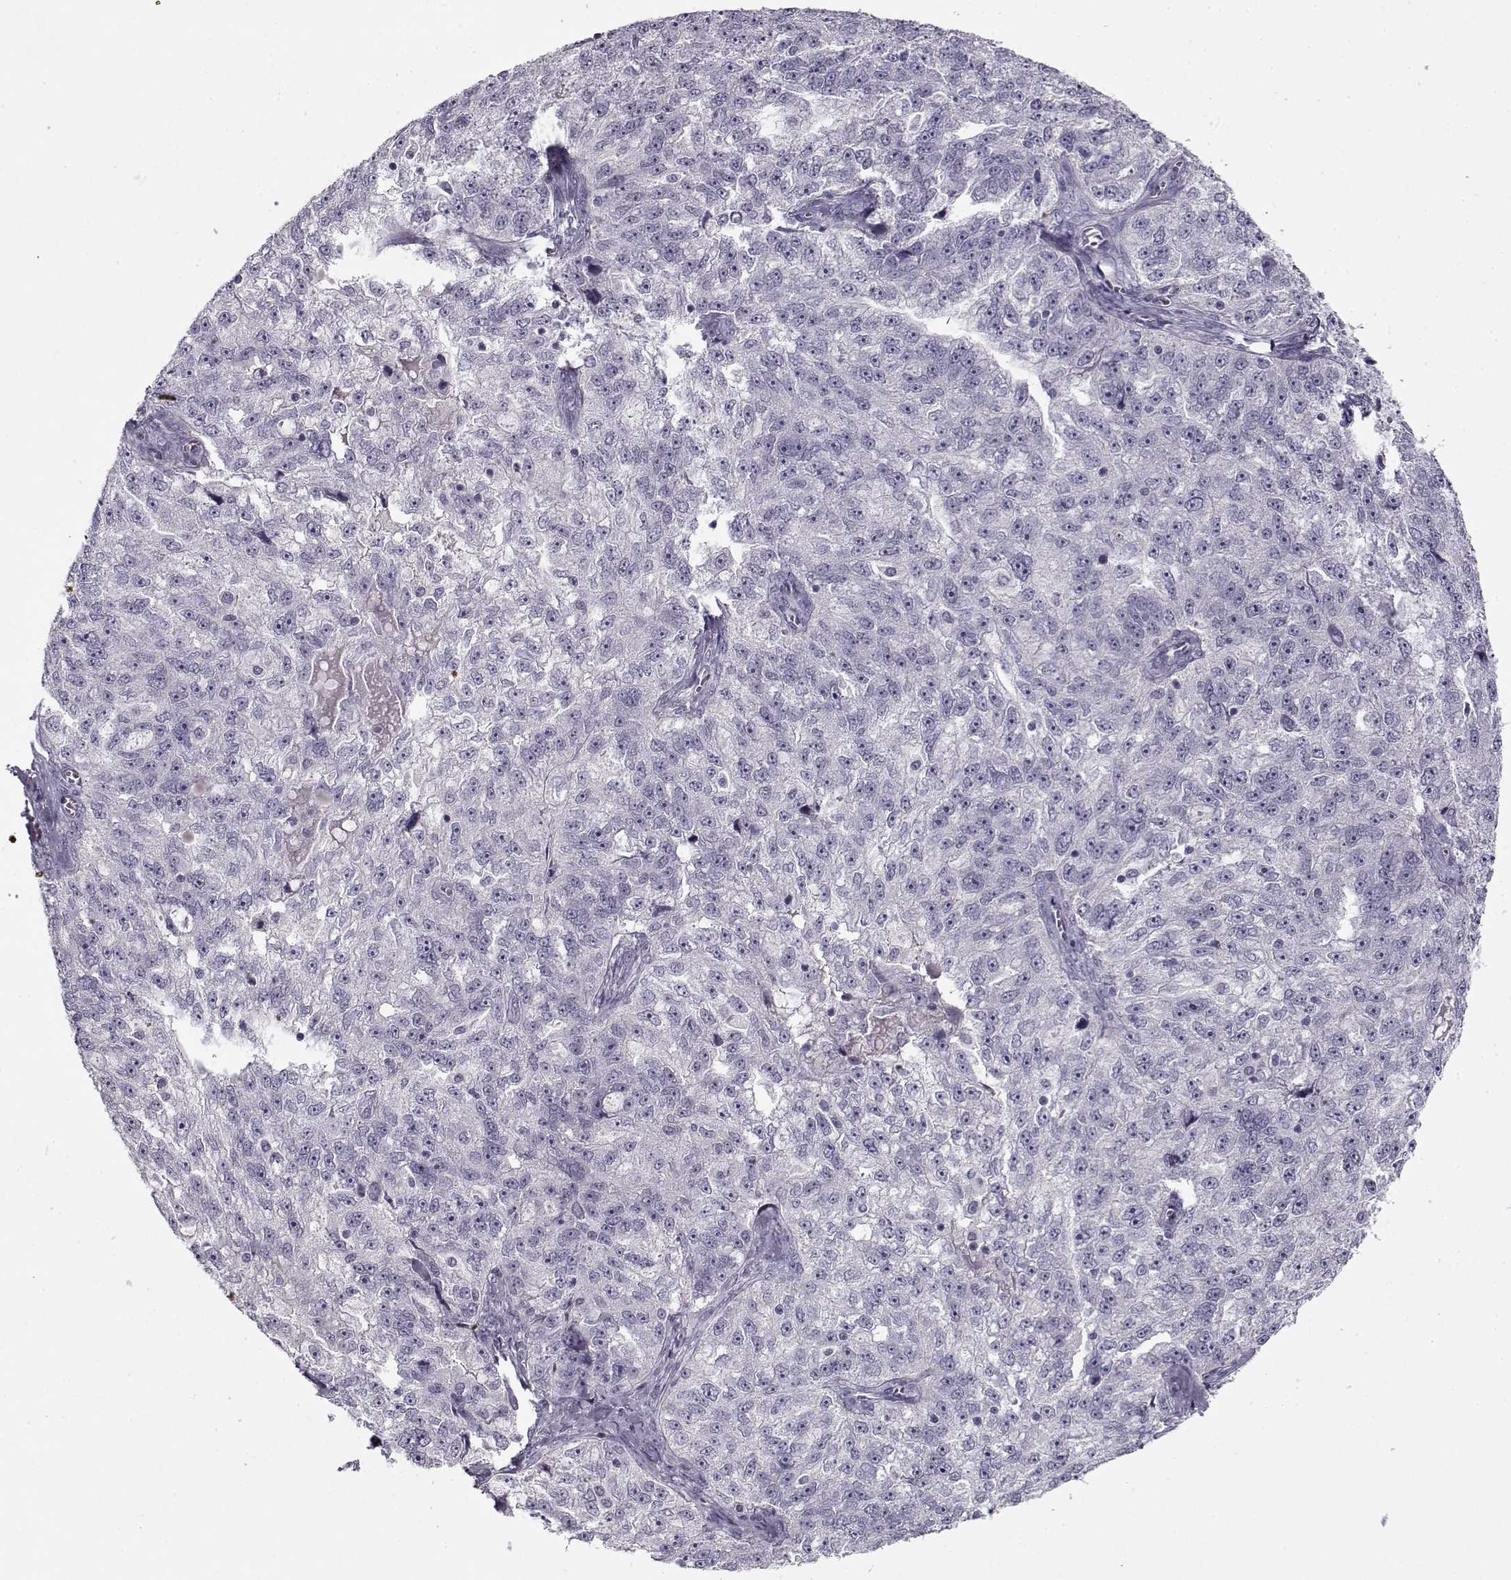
{"staining": {"intensity": "negative", "quantity": "none", "location": "none"}, "tissue": "ovarian cancer", "cell_type": "Tumor cells", "image_type": "cancer", "snomed": [{"axis": "morphology", "description": "Cystadenocarcinoma, serous, NOS"}, {"axis": "topography", "description": "Ovary"}], "caption": "Human serous cystadenocarcinoma (ovarian) stained for a protein using immunohistochemistry (IHC) shows no positivity in tumor cells.", "gene": "PNMT", "patient": {"sex": "female", "age": 51}}